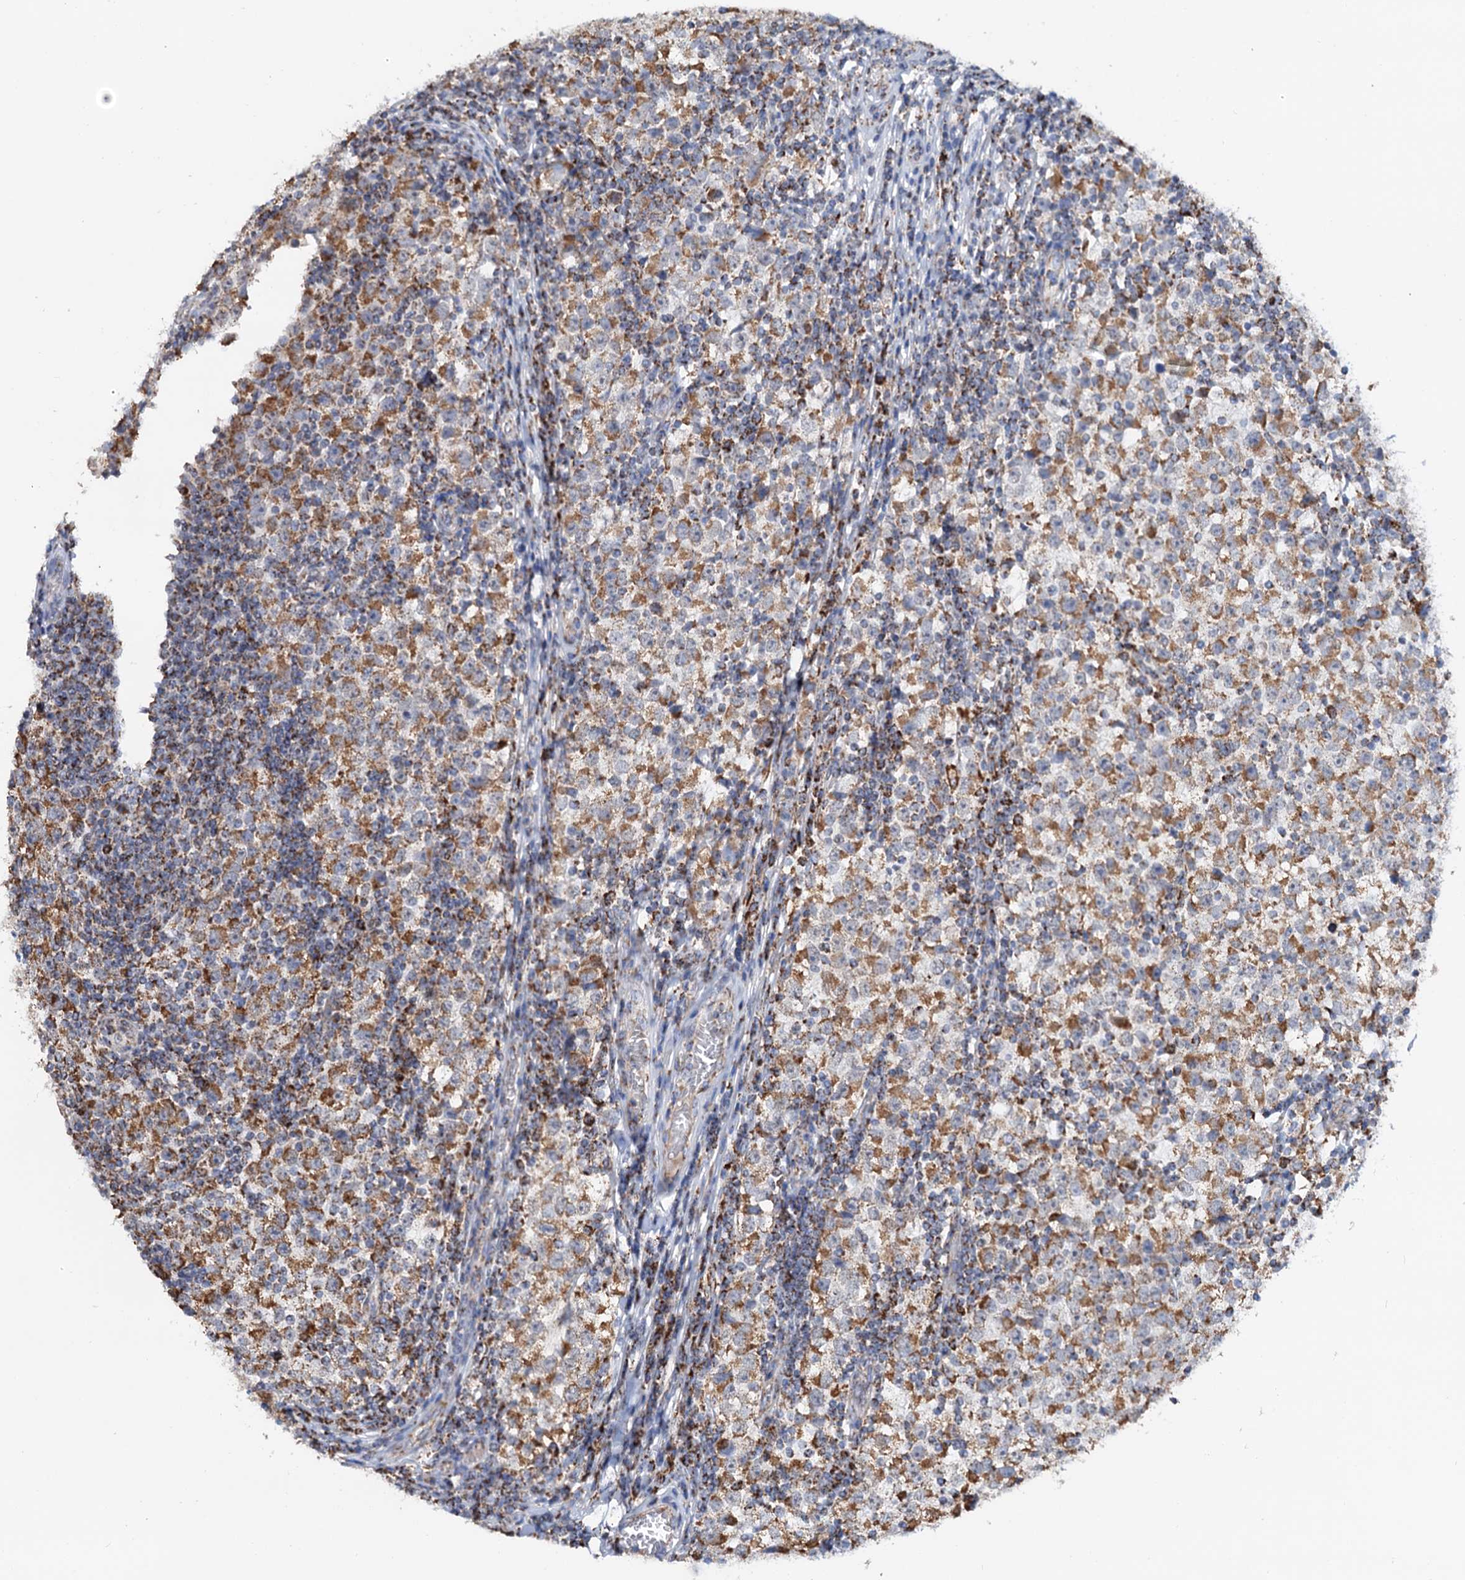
{"staining": {"intensity": "moderate", "quantity": ">75%", "location": "cytoplasmic/membranous"}, "tissue": "testis cancer", "cell_type": "Tumor cells", "image_type": "cancer", "snomed": [{"axis": "morphology", "description": "Seminoma, NOS"}, {"axis": "topography", "description": "Testis"}], "caption": "High-power microscopy captured an IHC histopathology image of testis seminoma, revealing moderate cytoplasmic/membranous positivity in about >75% of tumor cells. Ihc stains the protein in brown and the nuclei are stained blue.", "gene": "C2CD3", "patient": {"sex": "male", "age": 65}}